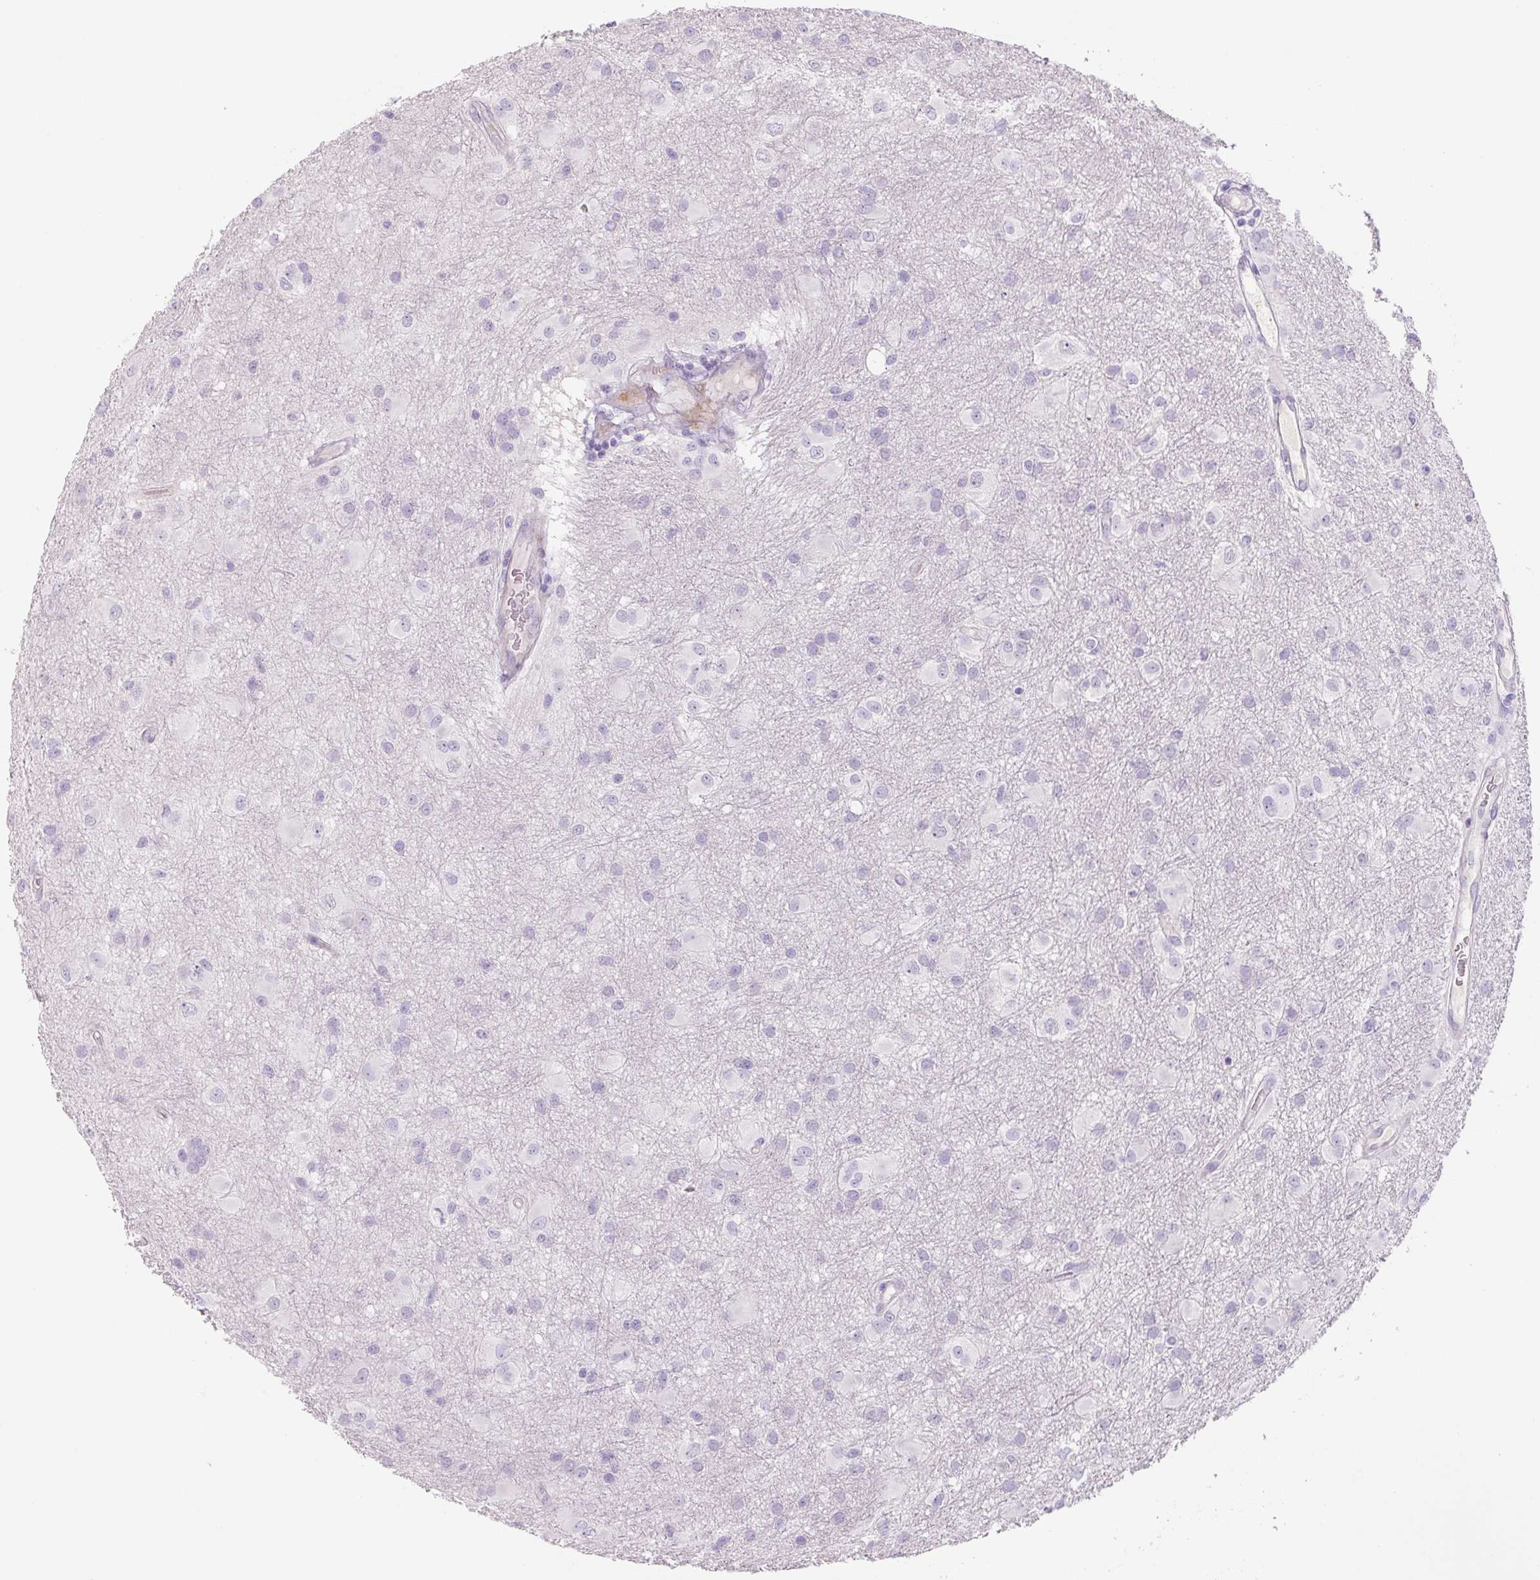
{"staining": {"intensity": "negative", "quantity": "none", "location": "none"}, "tissue": "glioma", "cell_type": "Tumor cells", "image_type": "cancer", "snomed": [{"axis": "morphology", "description": "Glioma, malignant, High grade"}, {"axis": "topography", "description": "Brain"}], "caption": "The photomicrograph reveals no significant positivity in tumor cells of malignant glioma (high-grade).", "gene": "PRM1", "patient": {"sex": "male", "age": 53}}